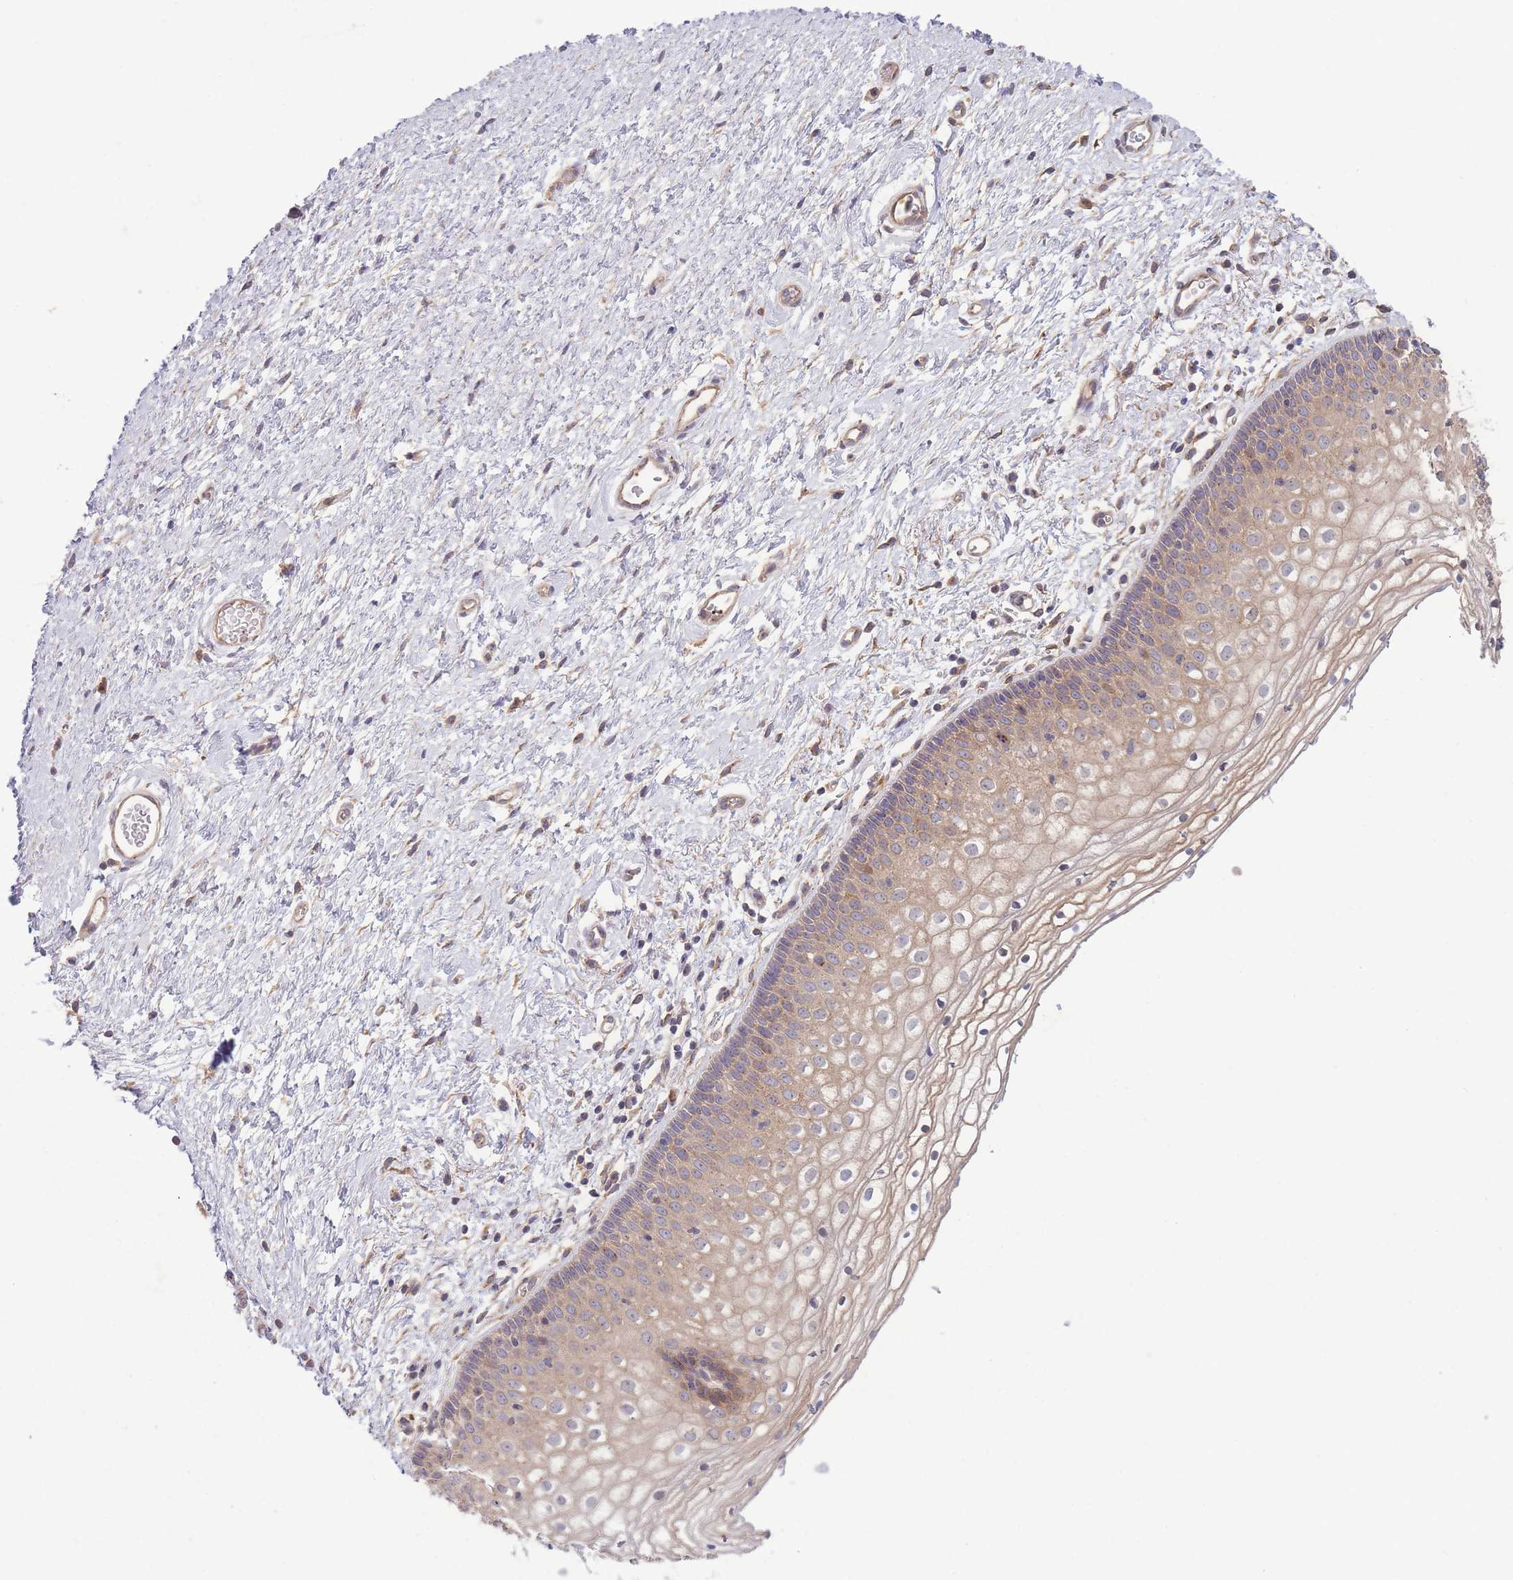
{"staining": {"intensity": "weak", "quantity": "25%-75%", "location": "cytoplasmic/membranous"}, "tissue": "vagina", "cell_type": "Squamous epithelial cells", "image_type": "normal", "snomed": [{"axis": "morphology", "description": "Normal tissue, NOS"}, {"axis": "topography", "description": "Vagina"}], "caption": "An immunohistochemistry image of benign tissue is shown. Protein staining in brown shows weak cytoplasmic/membranous positivity in vagina within squamous epithelial cells.", "gene": "STEAP3", "patient": {"sex": "female", "age": 60}}